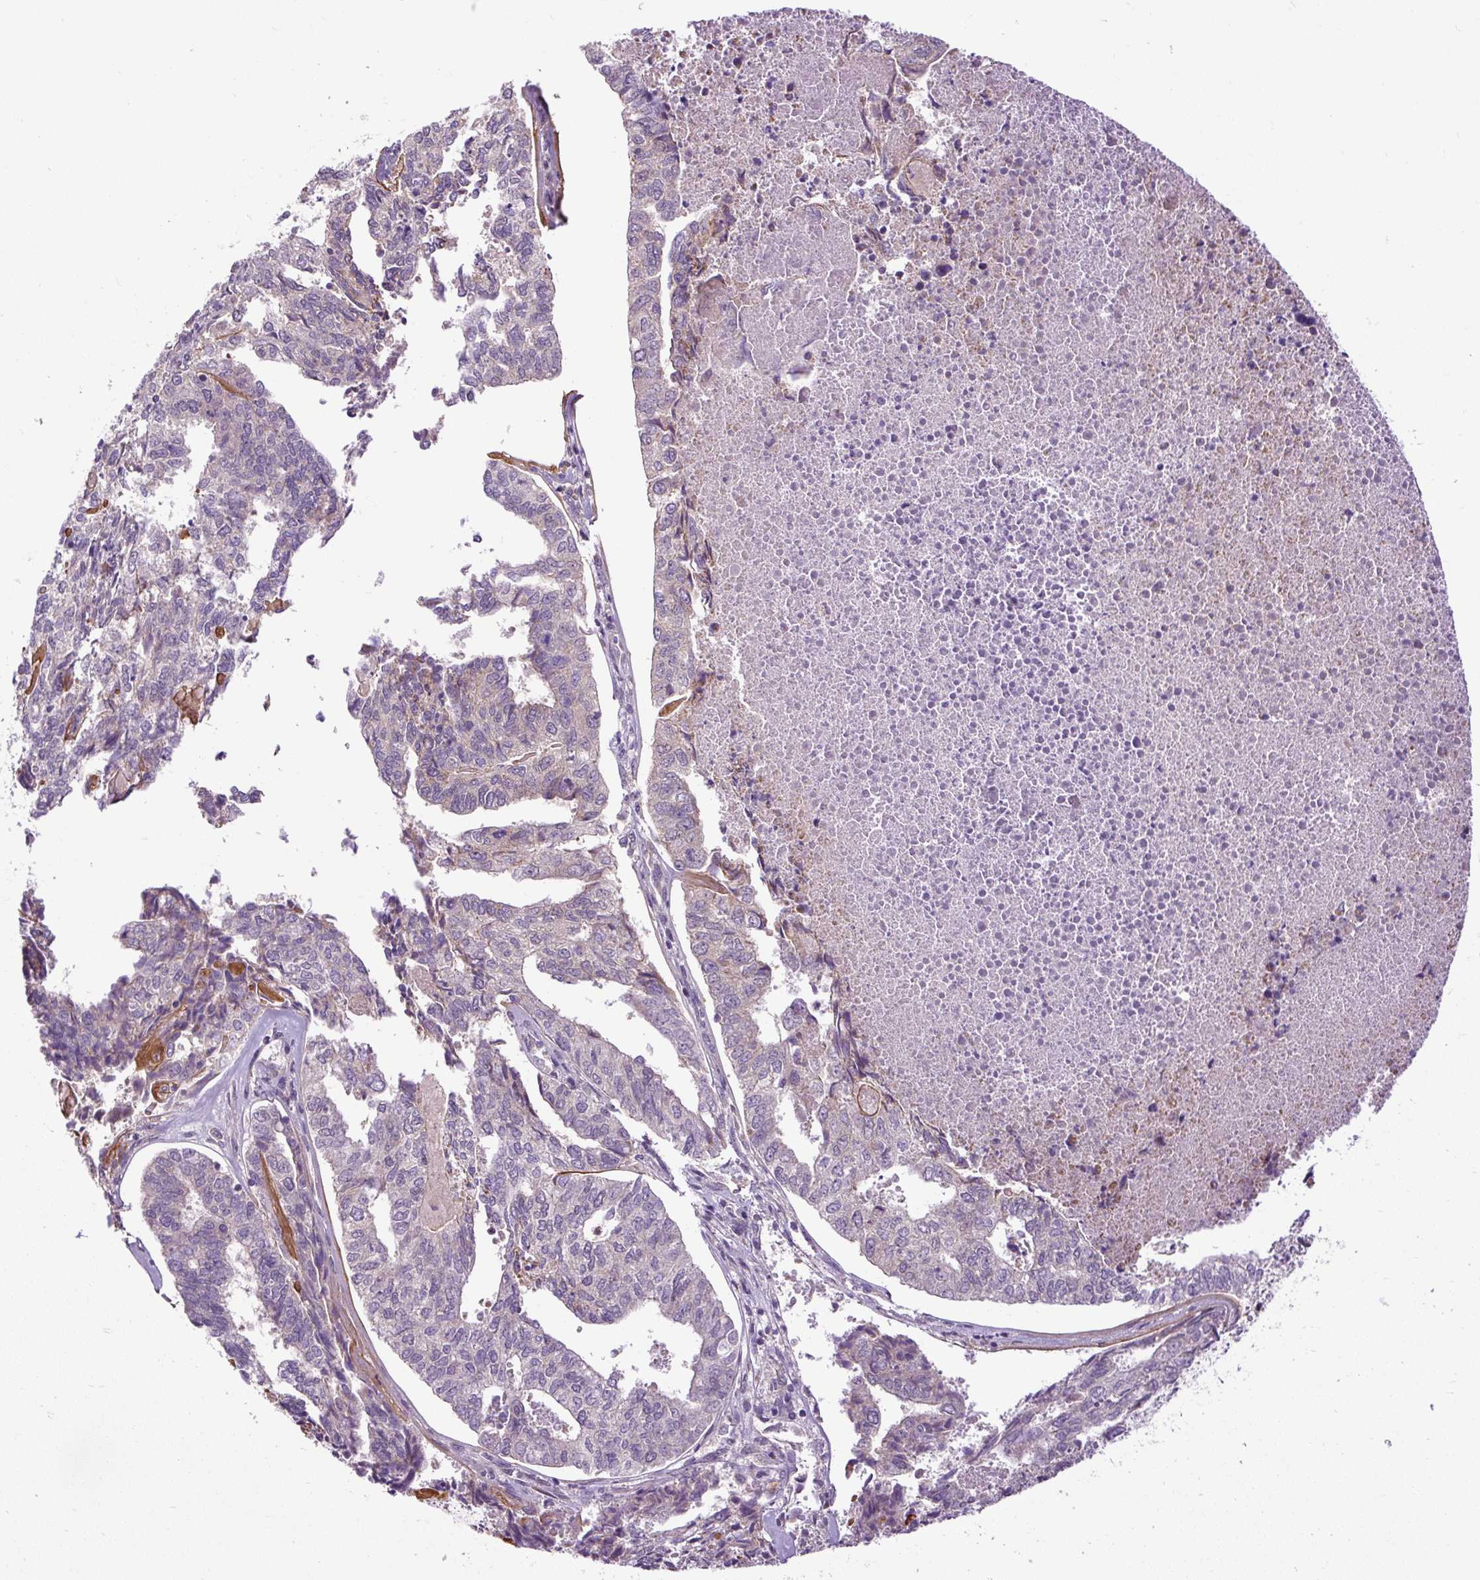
{"staining": {"intensity": "negative", "quantity": "none", "location": "none"}, "tissue": "endometrial cancer", "cell_type": "Tumor cells", "image_type": "cancer", "snomed": [{"axis": "morphology", "description": "Adenocarcinoma, NOS"}, {"axis": "topography", "description": "Endometrium"}], "caption": "This is an IHC micrograph of human adenocarcinoma (endometrial). There is no staining in tumor cells.", "gene": "TM2D3", "patient": {"sex": "female", "age": 73}}